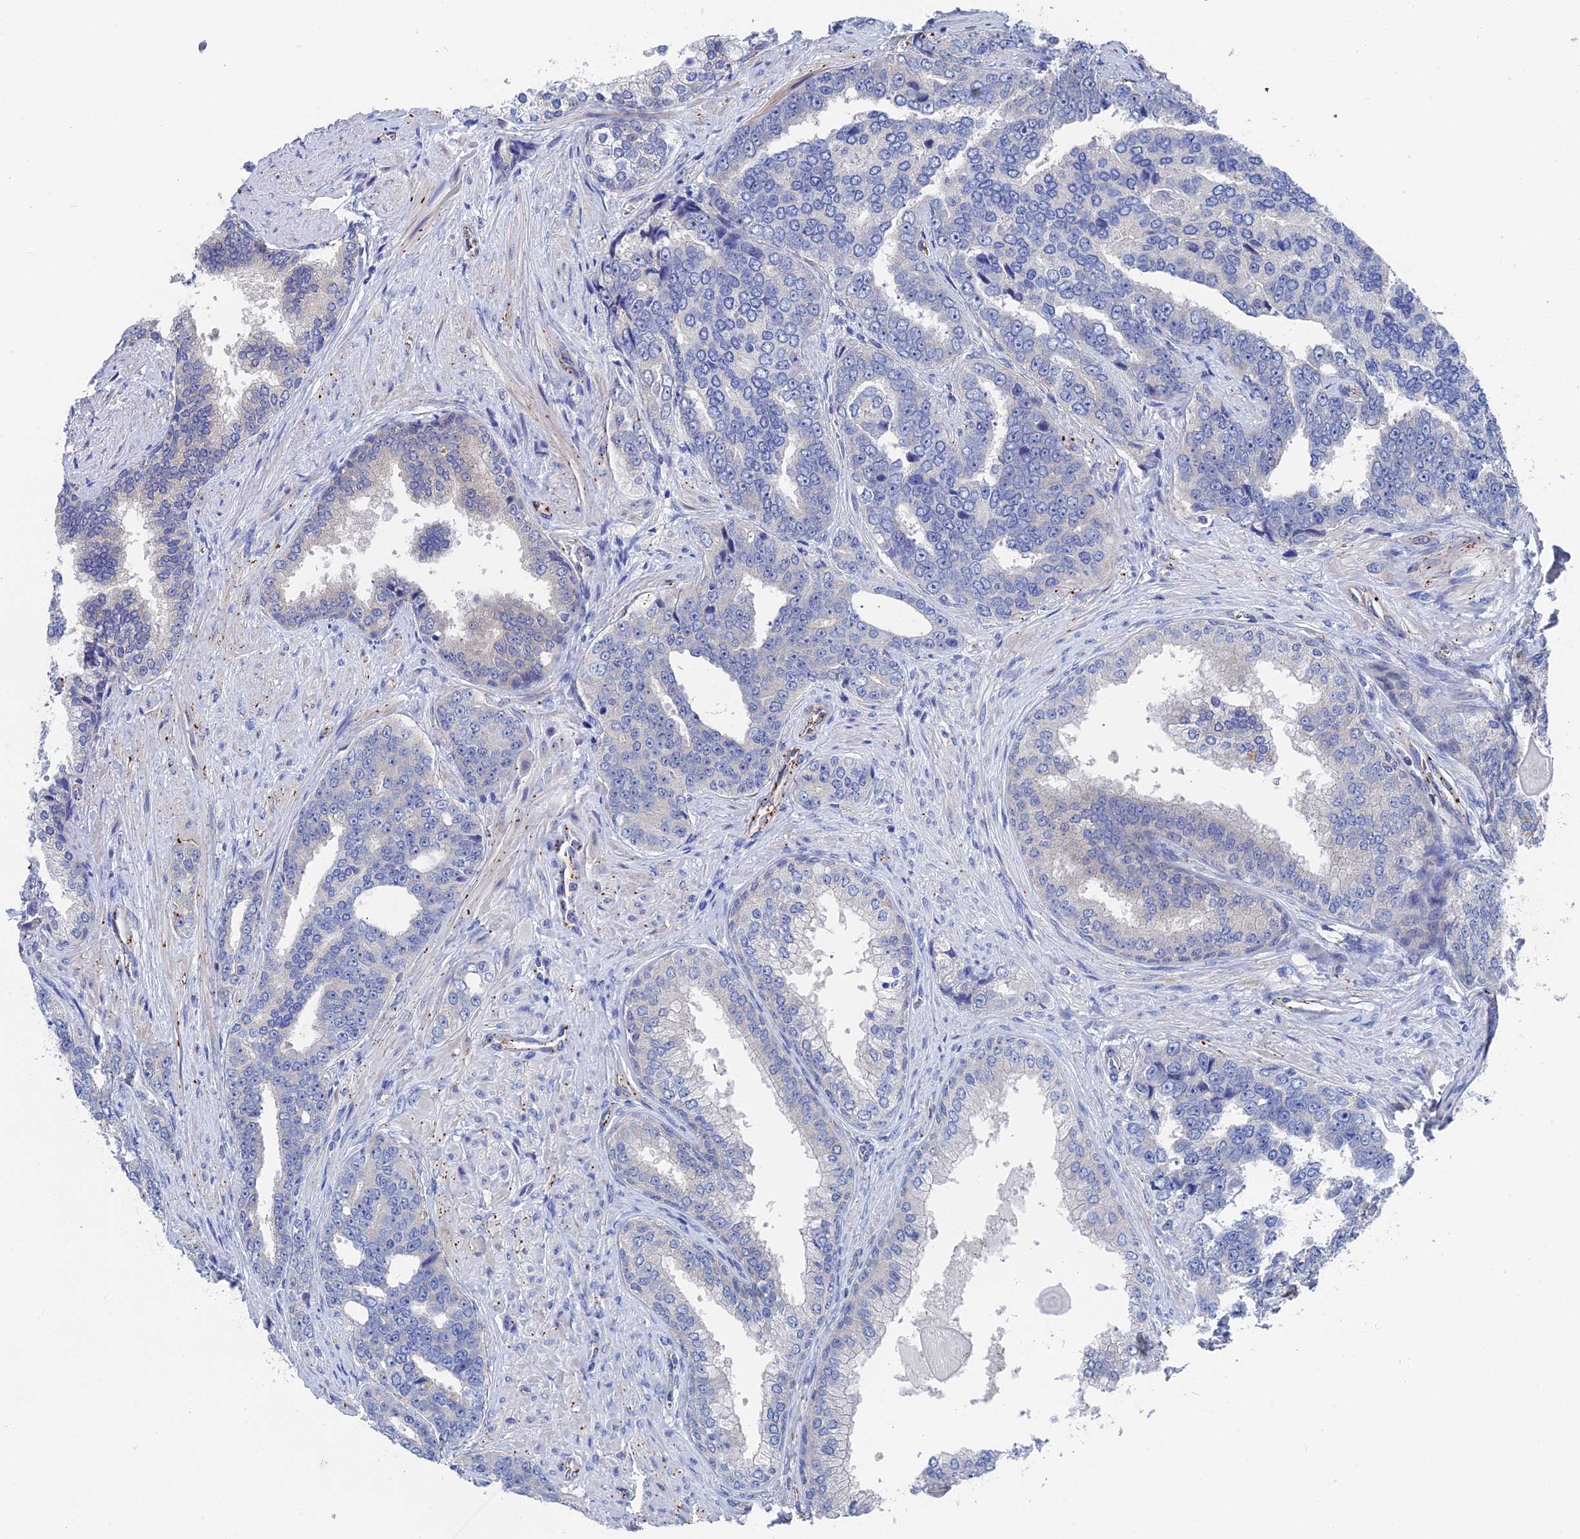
{"staining": {"intensity": "negative", "quantity": "none", "location": "none"}, "tissue": "prostate cancer", "cell_type": "Tumor cells", "image_type": "cancer", "snomed": [{"axis": "morphology", "description": "Adenocarcinoma, High grade"}, {"axis": "topography", "description": "Prostate"}], "caption": "This is a histopathology image of immunohistochemistry staining of prostate cancer (adenocarcinoma (high-grade)), which shows no positivity in tumor cells.", "gene": "MTHFSD", "patient": {"sex": "male", "age": 67}}